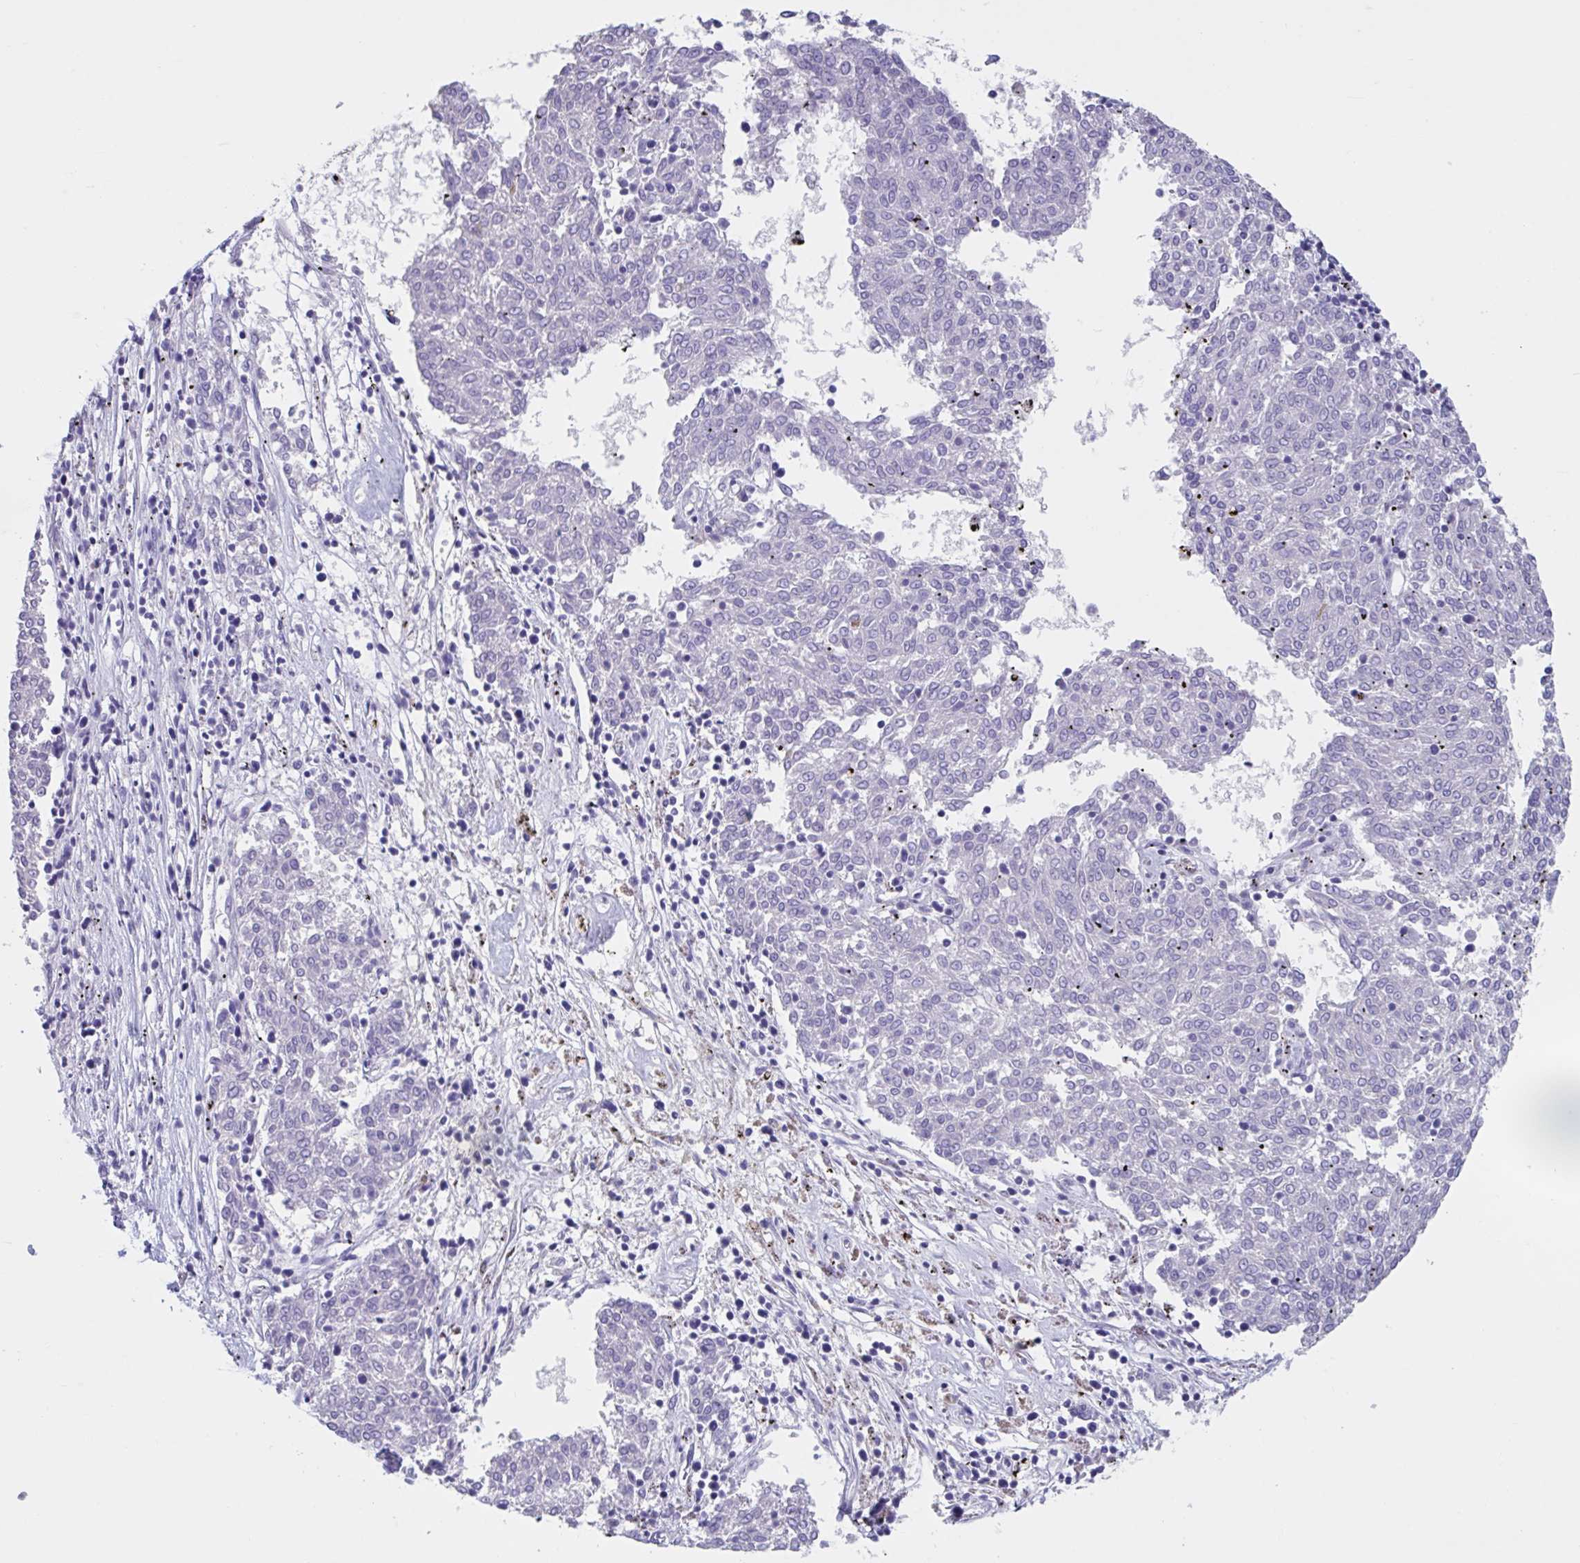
{"staining": {"intensity": "negative", "quantity": "none", "location": "none"}, "tissue": "melanoma", "cell_type": "Tumor cells", "image_type": "cancer", "snomed": [{"axis": "morphology", "description": "Malignant melanoma, NOS"}, {"axis": "topography", "description": "Skin"}], "caption": "IHC histopathology image of neoplastic tissue: melanoma stained with DAB (3,3'-diaminobenzidine) reveals no significant protein staining in tumor cells.", "gene": "GPR162", "patient": {"sex": "female", "age": 72}}